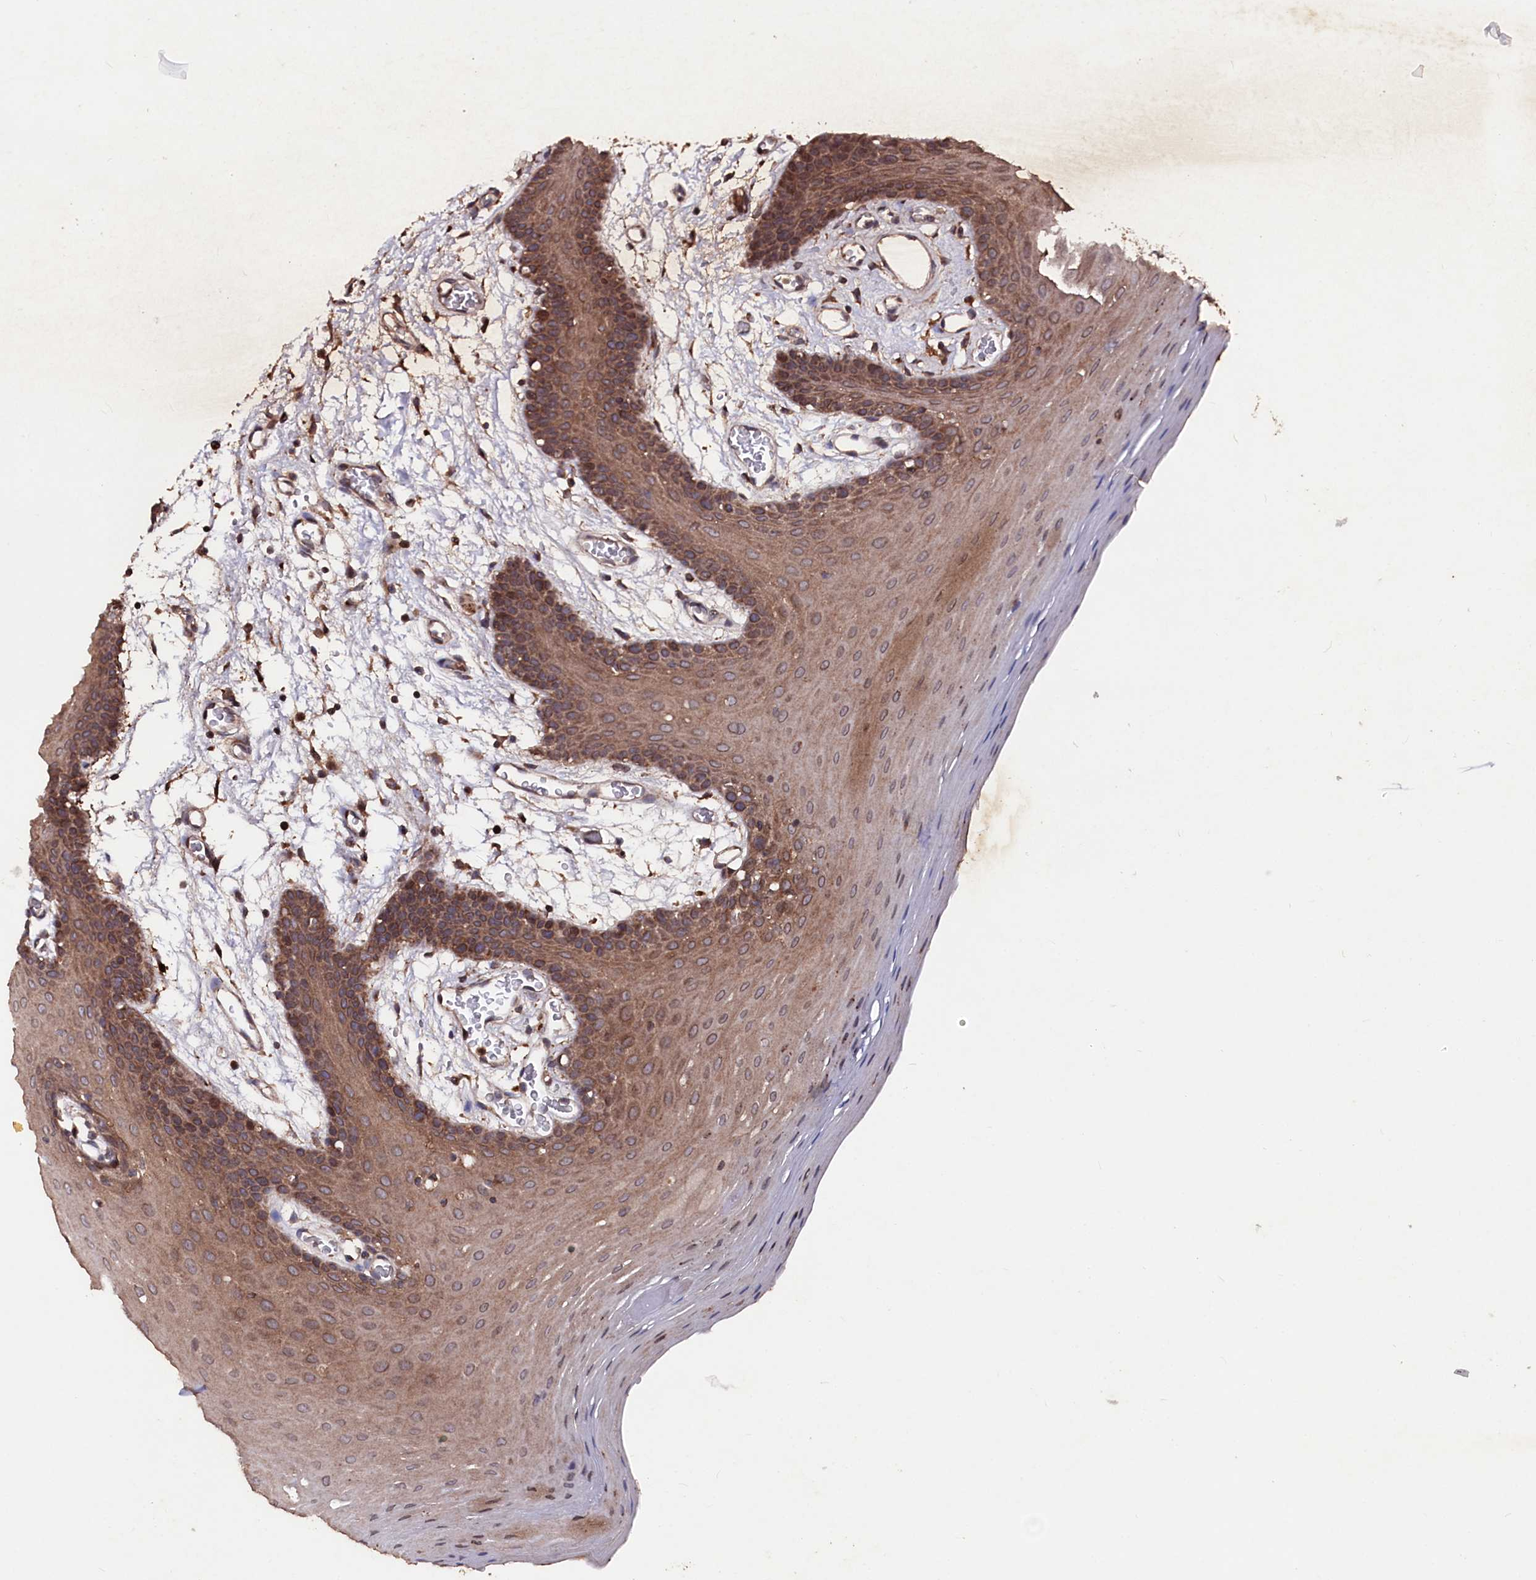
{"staining": {"intensity": "moderate", "quantity": ">75%", "location": "cytoplasmic/membranous"}, "tissue": "oral mucosa", "cell_type": "Squamous epithelial cells", "image_type": "normal", "snomed": [{"axis": "morphology", "description": "Normal tissue, NOS"}, {"axis": "topography", "description": "Skeletal muscle"}, {"axis": "topography", "description": "Oral tissue"}, {"axis": "topography", "description": "Salivary gland"}, {"axis": "topography", "description": "Peripheral nerve tissue"}], "caption": "Immunohistochemical staining of normal oral mucosa displays moderate cytoplasmic/membranous protein positivity in about >75% of squamous epithelial cells.", "gene": "MYO1H", "patient": {"sex": "male", "age": 54}}